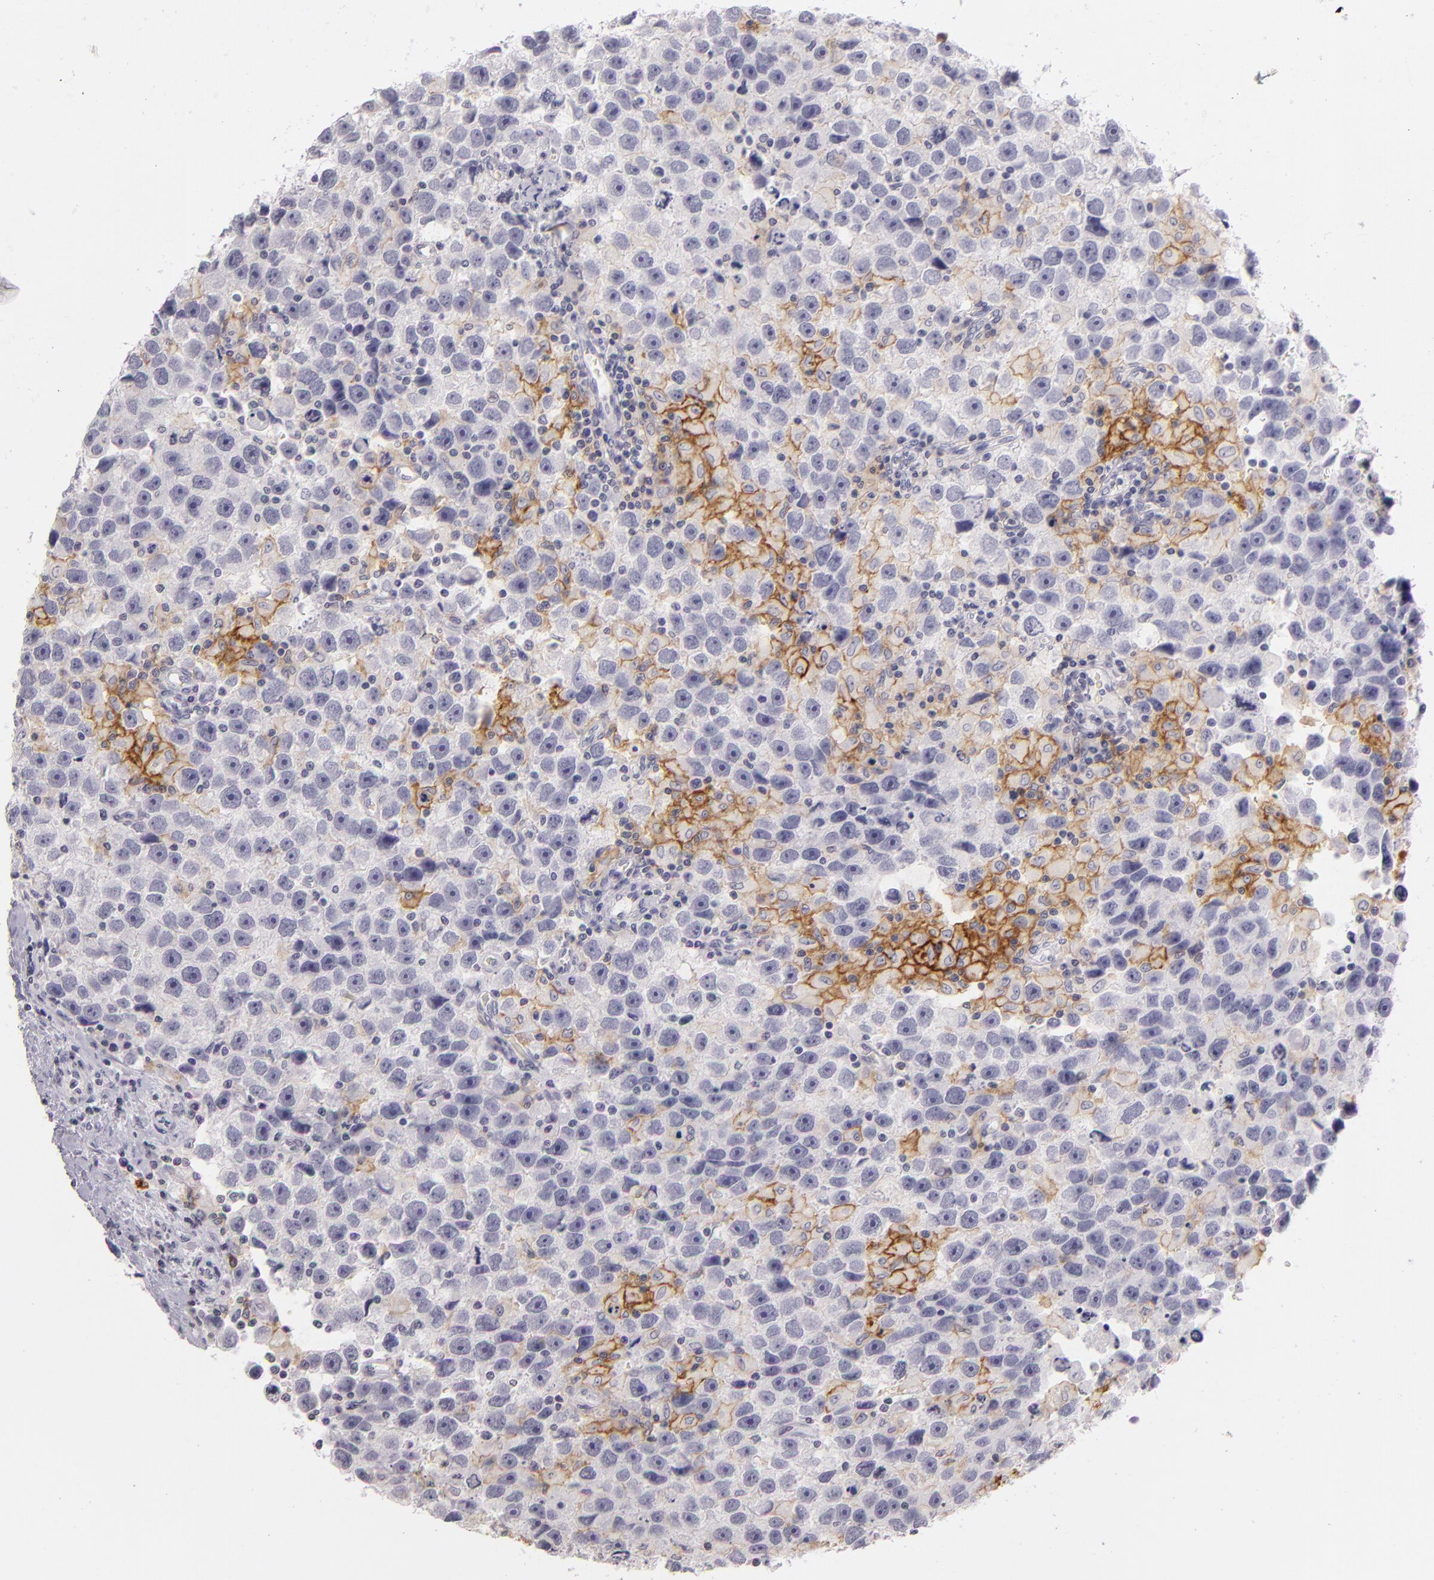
{"staining": {"intensity": "weak", "quantity": "<25%", "location": "cytoplasmic/membranous"}, "tissue": "testis cancer", "cell_type": "Tumor cells", "image_type": "cancer", "snomed": [{"axis": "morphology", "description": "Seminoma, NOS"}, {"axis": "topography", "description": "Testis"}], "caption": "Immunohistochemistry (IHC) micrograph of human seminoma (testis) stained for a protein (brown), which displays no expression in tumor cells.", "gene": "CD40", "patient": {"sex": "male", "age": 43}}